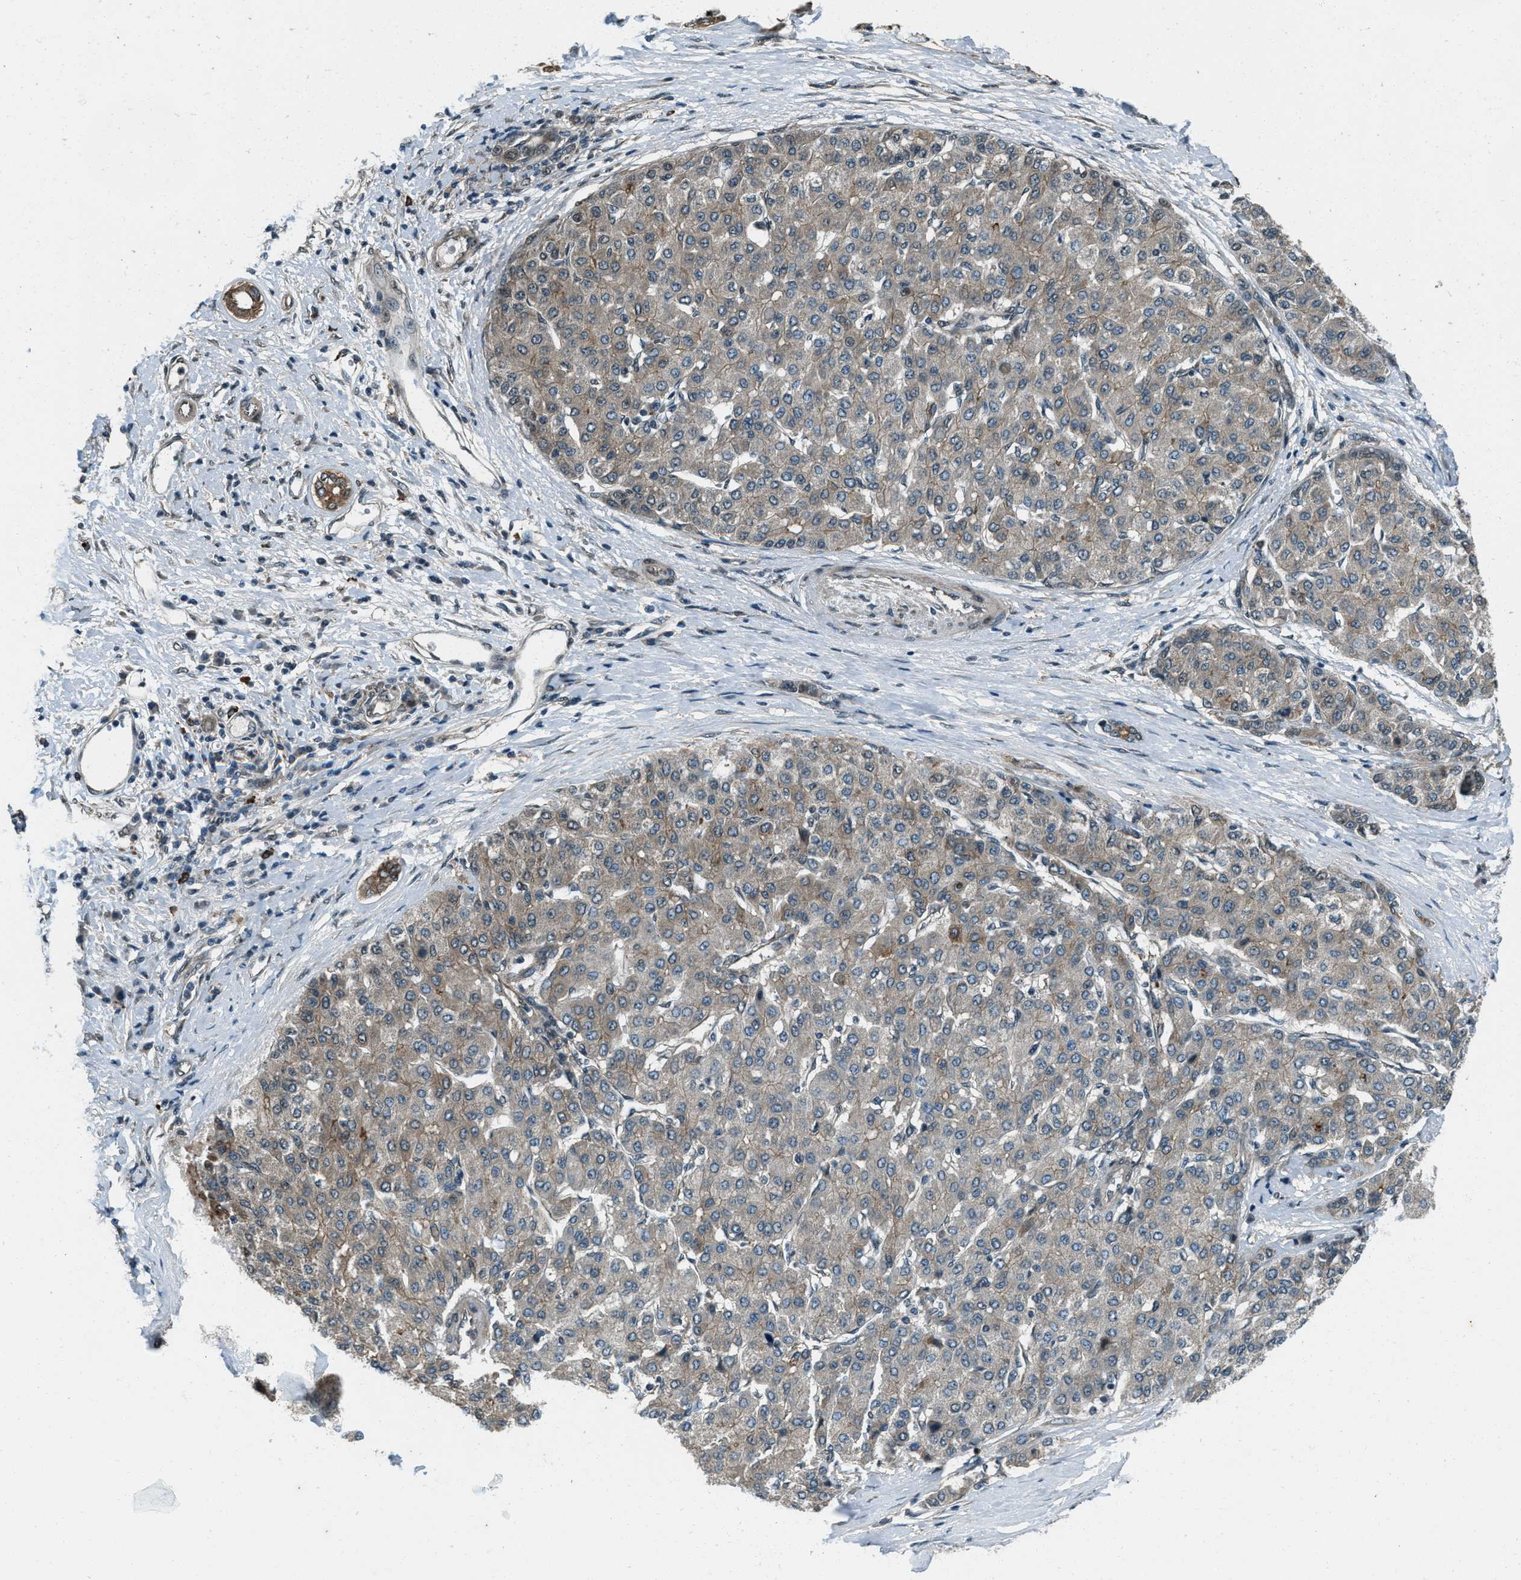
{"staining": {"intensity": "weak", "quantity": "<25%", "location": "cytoplasmic/membranous"}, "tissue": "liver cancer", "cell_type": "Tumor cells", "image_type": "cancer", "snomed": [{"axis": "morphology", "description": "Carcinoma, Hepatocellular, NOS"}, {"axis": "topography", "description": "Liver"}], "caption": "A micrograph of human liver hepatocellular carcinoma is negative for staining in tumor cells.", "gene": "SVIL", "patient": {"sex": "male", "age": 65}}